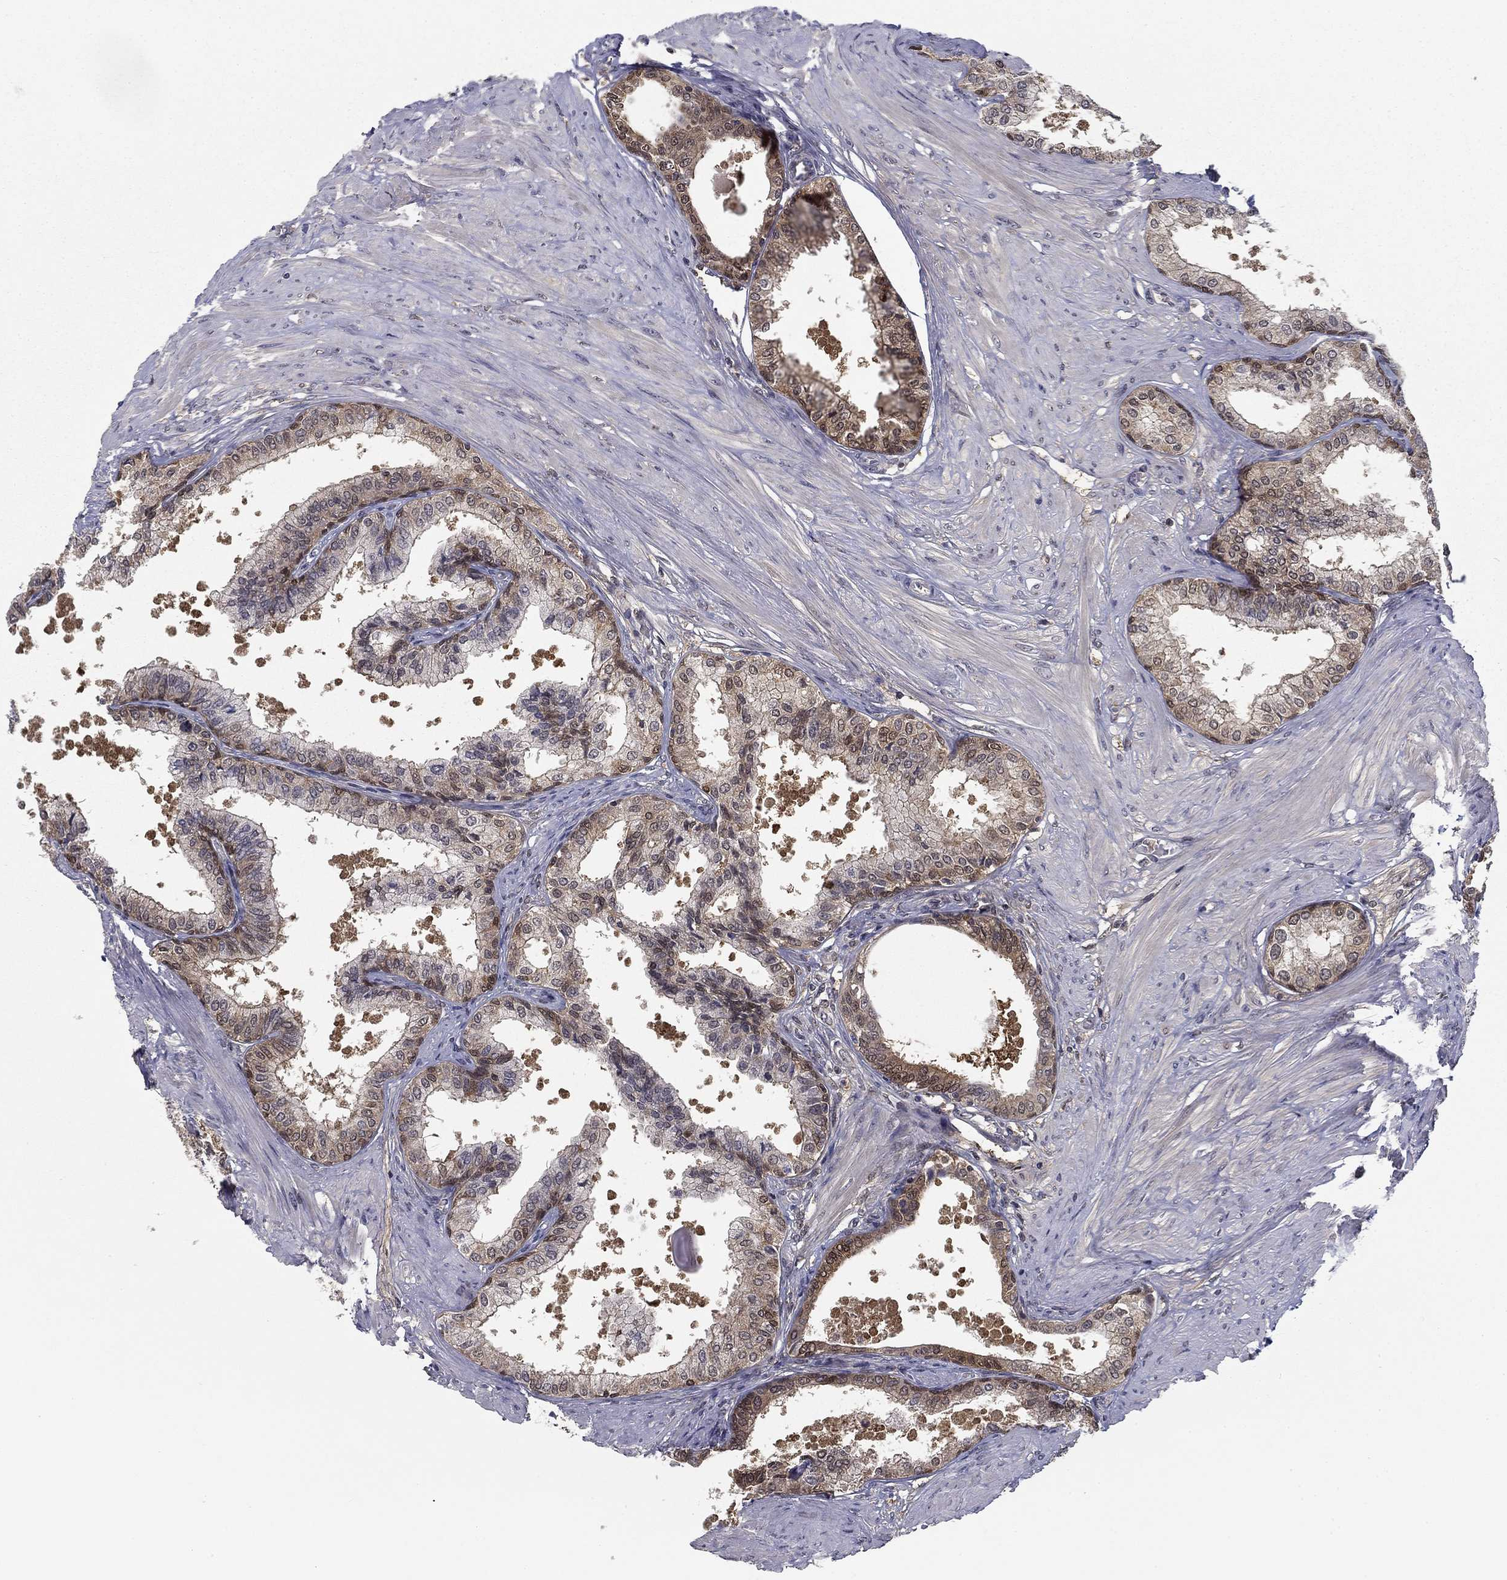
{"staining": {"intensity": "weak", "quantity": "25%-75%", "location": "cytoplasmic/membranous"}, "tissue": "prostate", "cell_type": "Glandular cells", "image_type": "normal", "snomed": [{"axis": "morphology", "description": "Normal tissue, NOS"}, {"axis": "topography", "description": "Prostate"}], "caption": "Immunohistochemical staining of unremarkable prostate shows low levels of weak cytoplasmic/membranous expression in about 25%-75% of glandular cells. (brown staining indicates protein expression, while blue staining denotes nuclei).", "gene": "NIT2", "patient": {"sex": "male", "age": 63}}